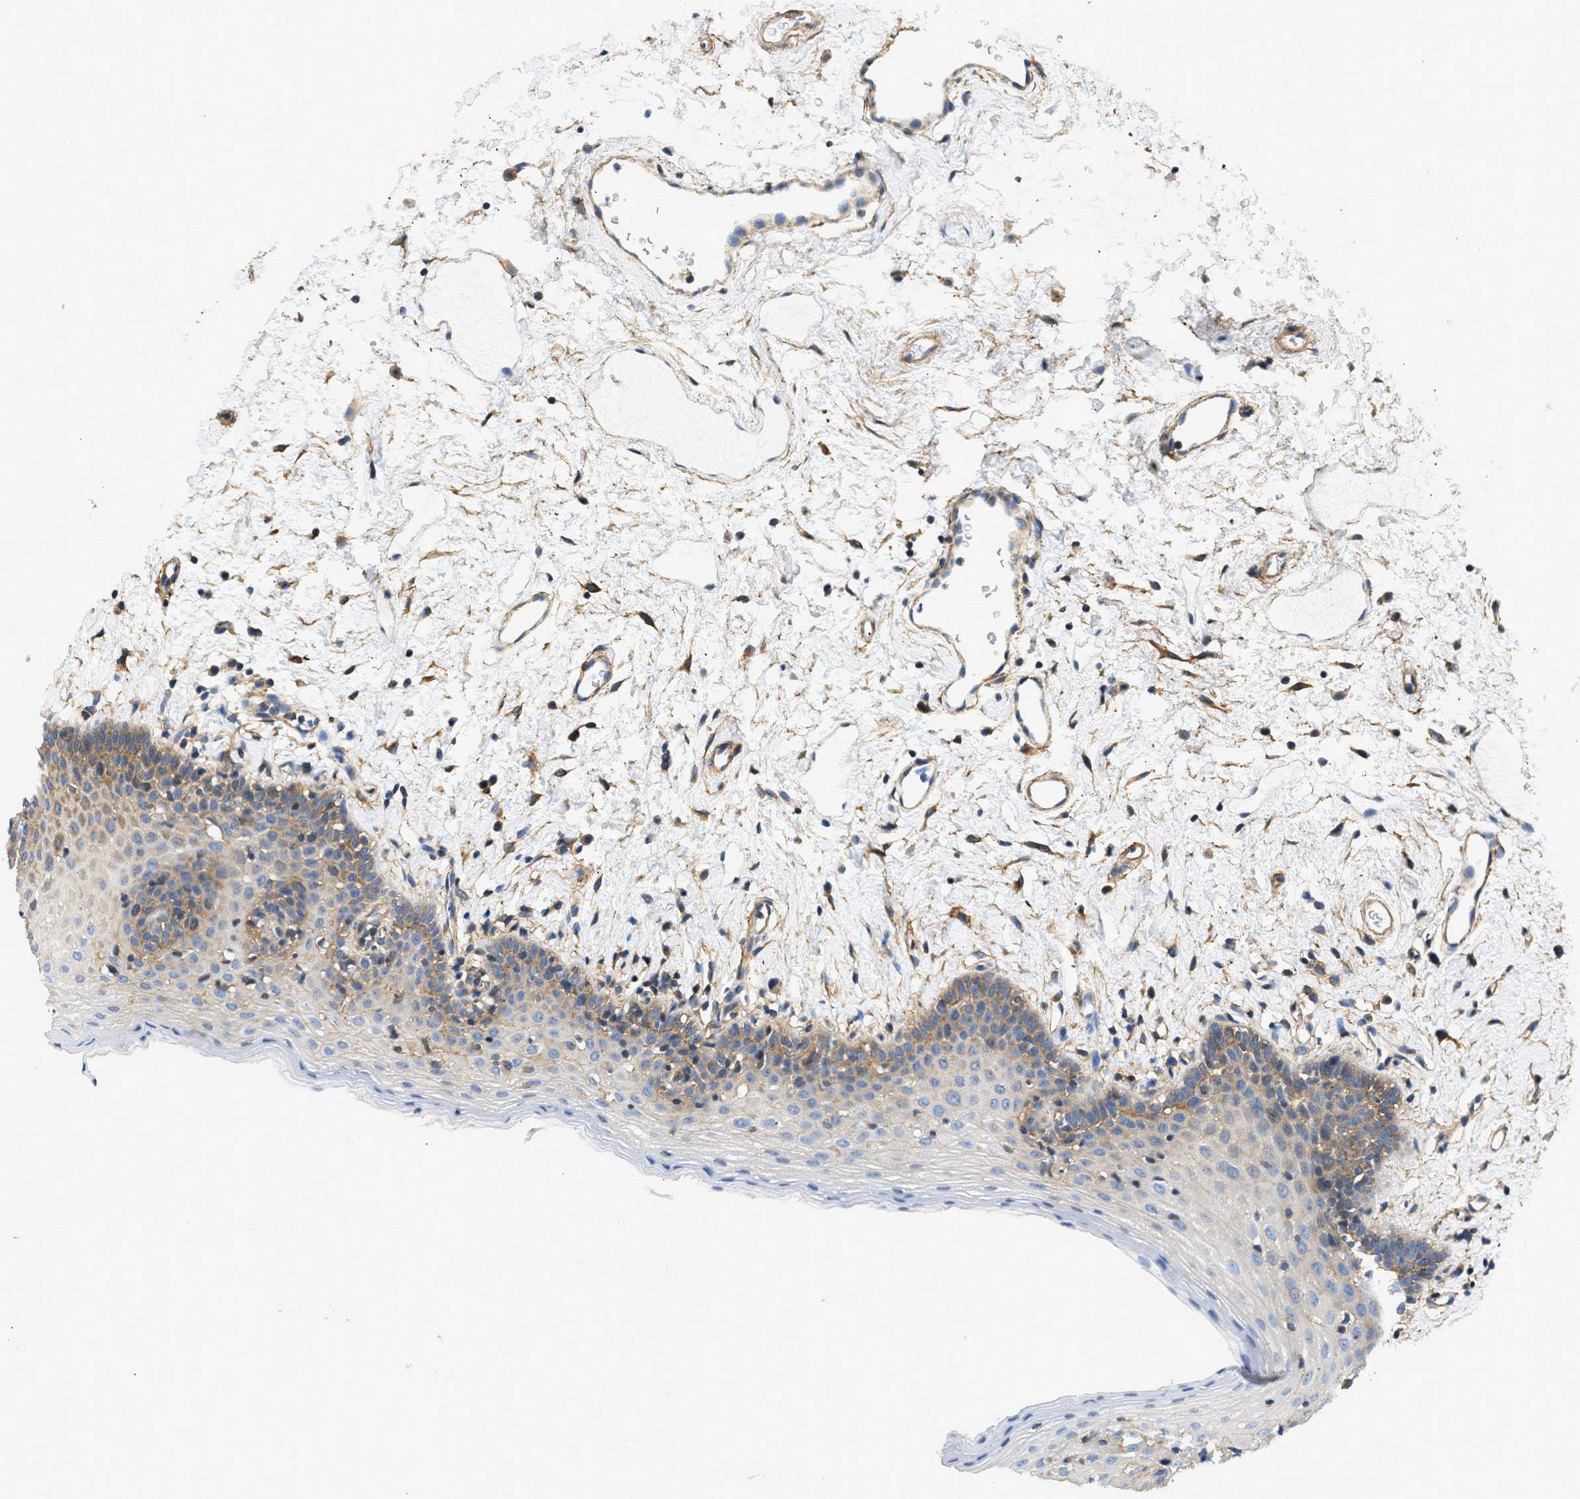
{"staining": {"intensity": "moderate", "quantity": "<25%", "location": "cytoplasmic/membranous"}, "tissue": "oral mucosa", "cell_type": "Squamous epithelial cells", "image_type": "normal", "snomed": [{"axis": "morphology", "description": "Normal tissue, NOS"}, {"axis": "topography", "description": "Oral tissue"}], "caption": "Protein expression analysis of normal oral mucosa exhibits moderate cytoplasmic/membranous staining in about <25% of squamous epithelial cells.", "gene": "SEPTIN2", "patient": {"sex": "male", "age": 66}}